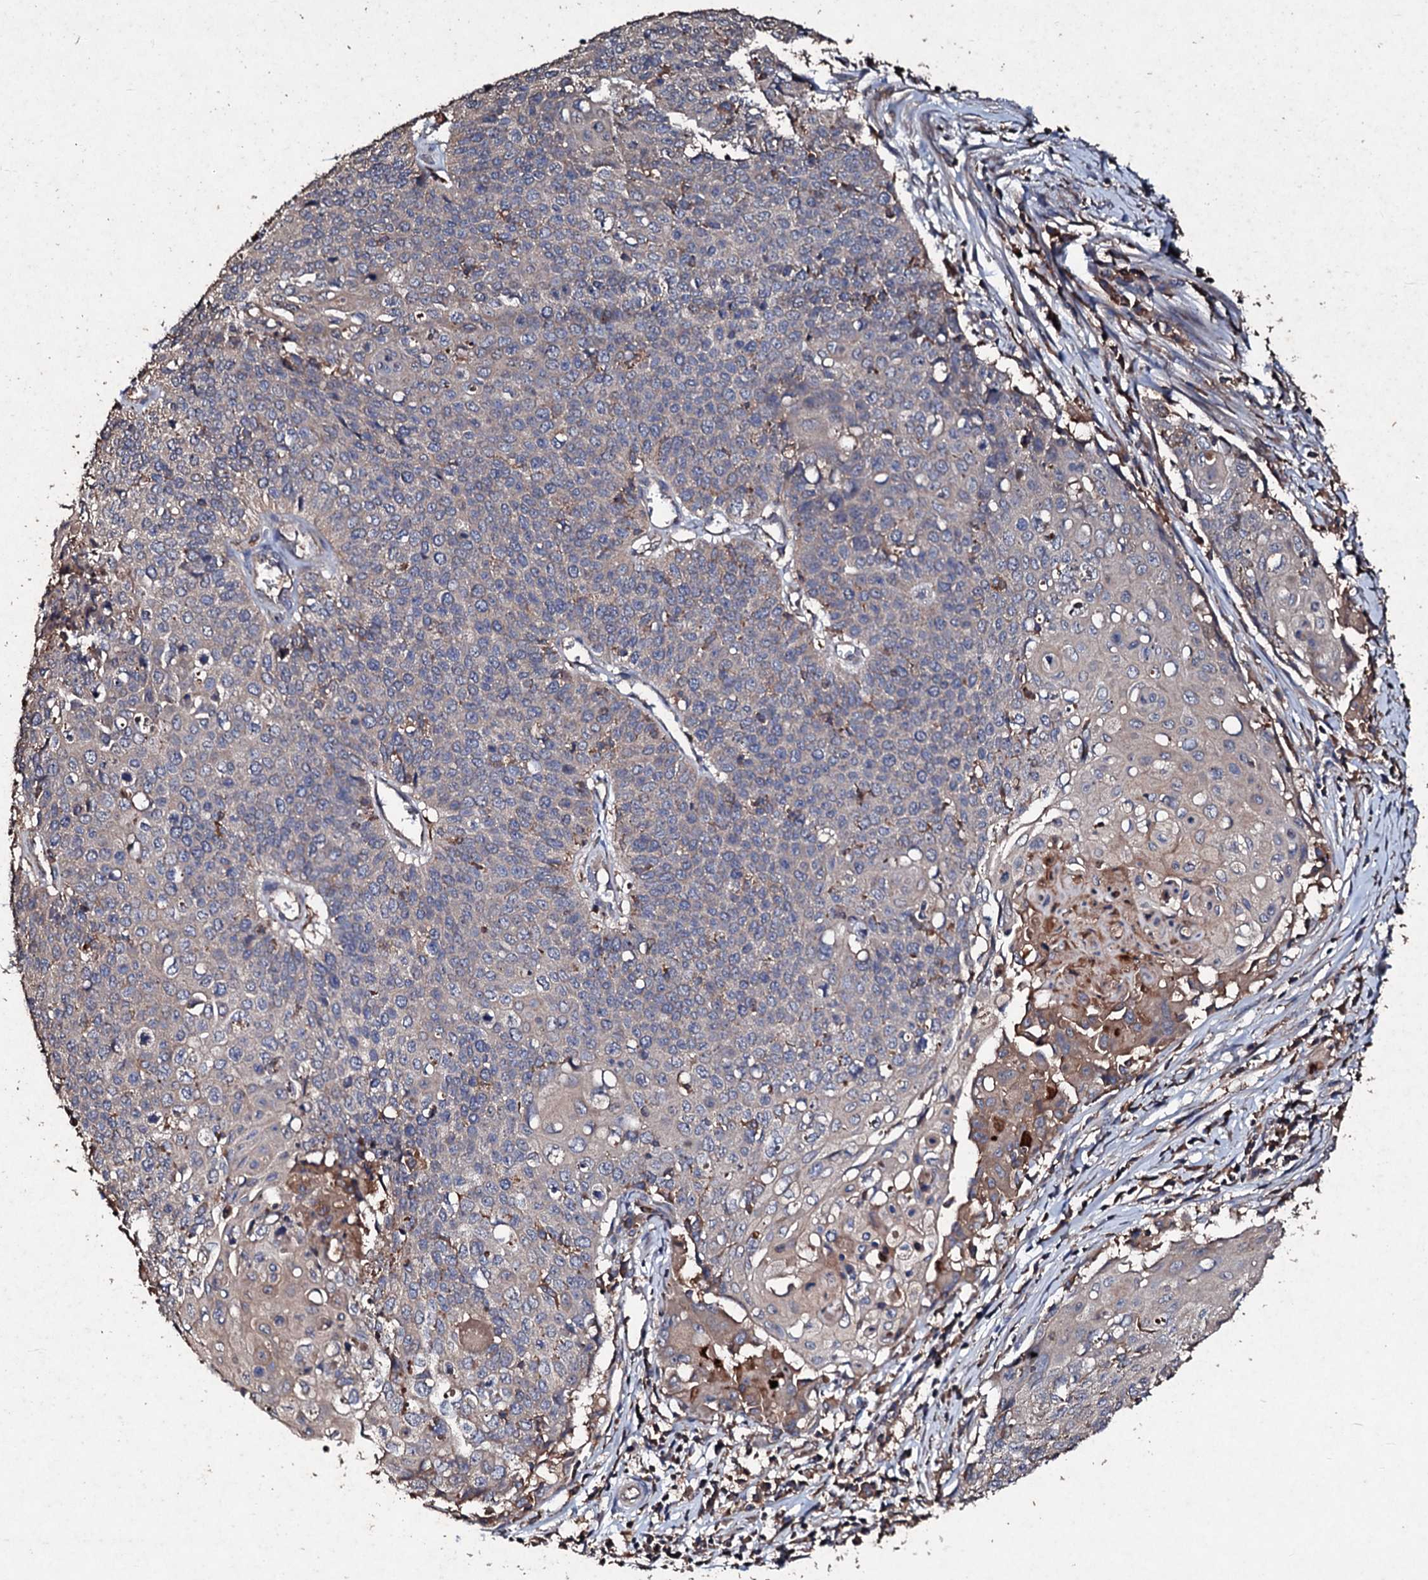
{"staining": {"intensity": "weak", "quantity": "<25%", "location": "cytoplasmic/membranous"}, "tissue": "cervical cancer", "cell_type": "Tumor cells", "image_type": "cancer", "snomed": [{"axis": "morphology", "description": "Squamous cell carcinoma, NOS"}, {"axis": "topography", "description": "Cervix"}], "caption": "Protein analysis of cervical cancer (squamous cell carcinoma) displays no significant staining in tumor cells.", "gene": "KERA", "patient": {"sex": "female", "age": 39}}